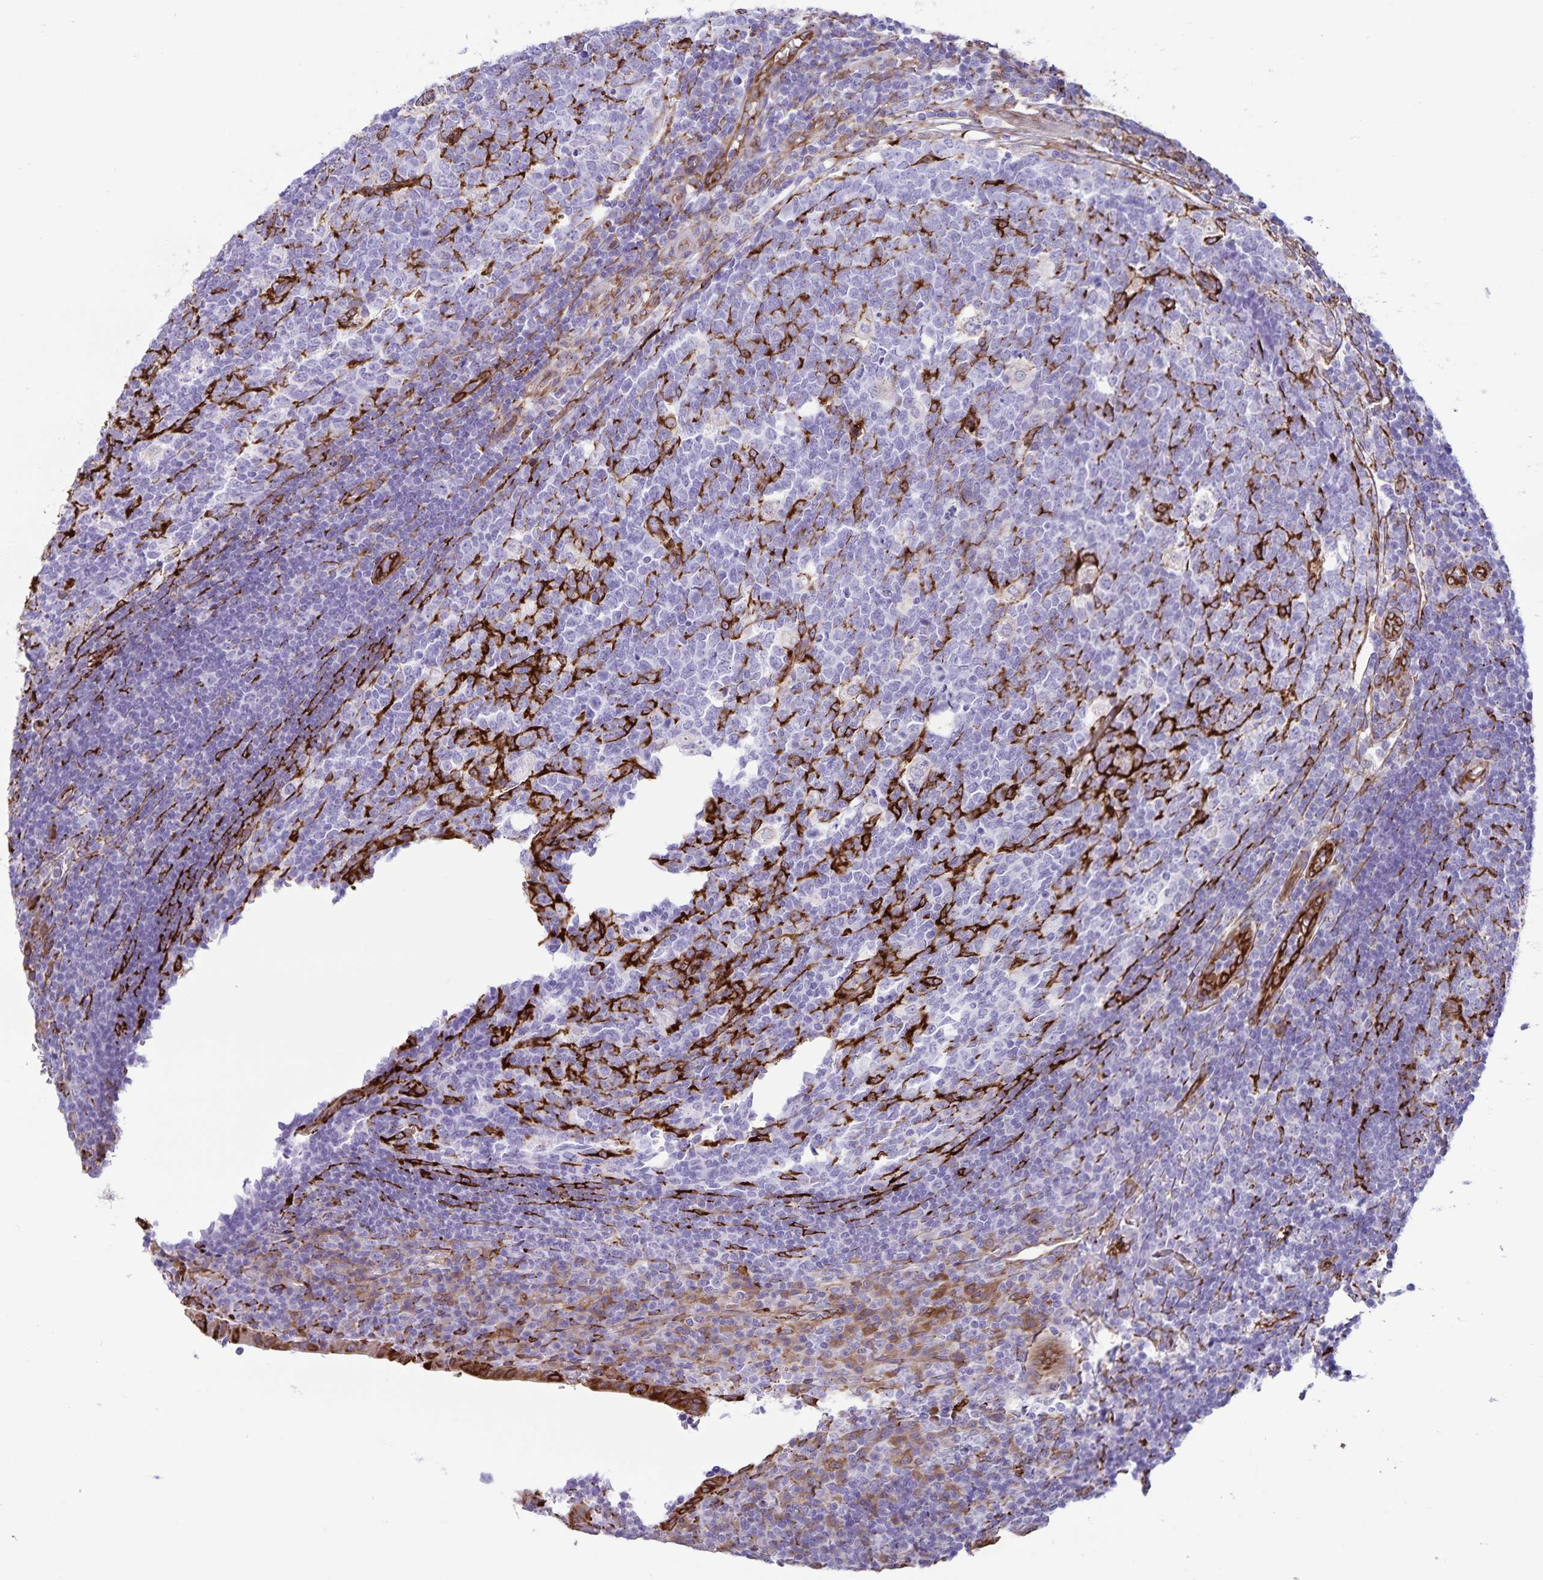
{"staining": {"intensity": "strong", "quantity": ">75%", "location": "cytoplasmic/membranous"}, "tissue": "appendix", "cell_type": "Glandular cells", "image_type": "normal", "snomed": [{"axis": "morphology", "description": "Normal tissue, NOS"}, {"axis": "topography", "description": "Appendix"}], "caption": "DAB immunohistochemical staining of unremarkable human appendix reveals strong cytoplasmic/membranous protein expression in about >75% of glandular cells. The staining was performed using DAB (3,3'-diaminobenzidine), with brown indicating positive protein expression. Nuclei are stained blue with hematoxylin.", "gene": "RCN1", "patient": {"sex": "male", "age": 18}}